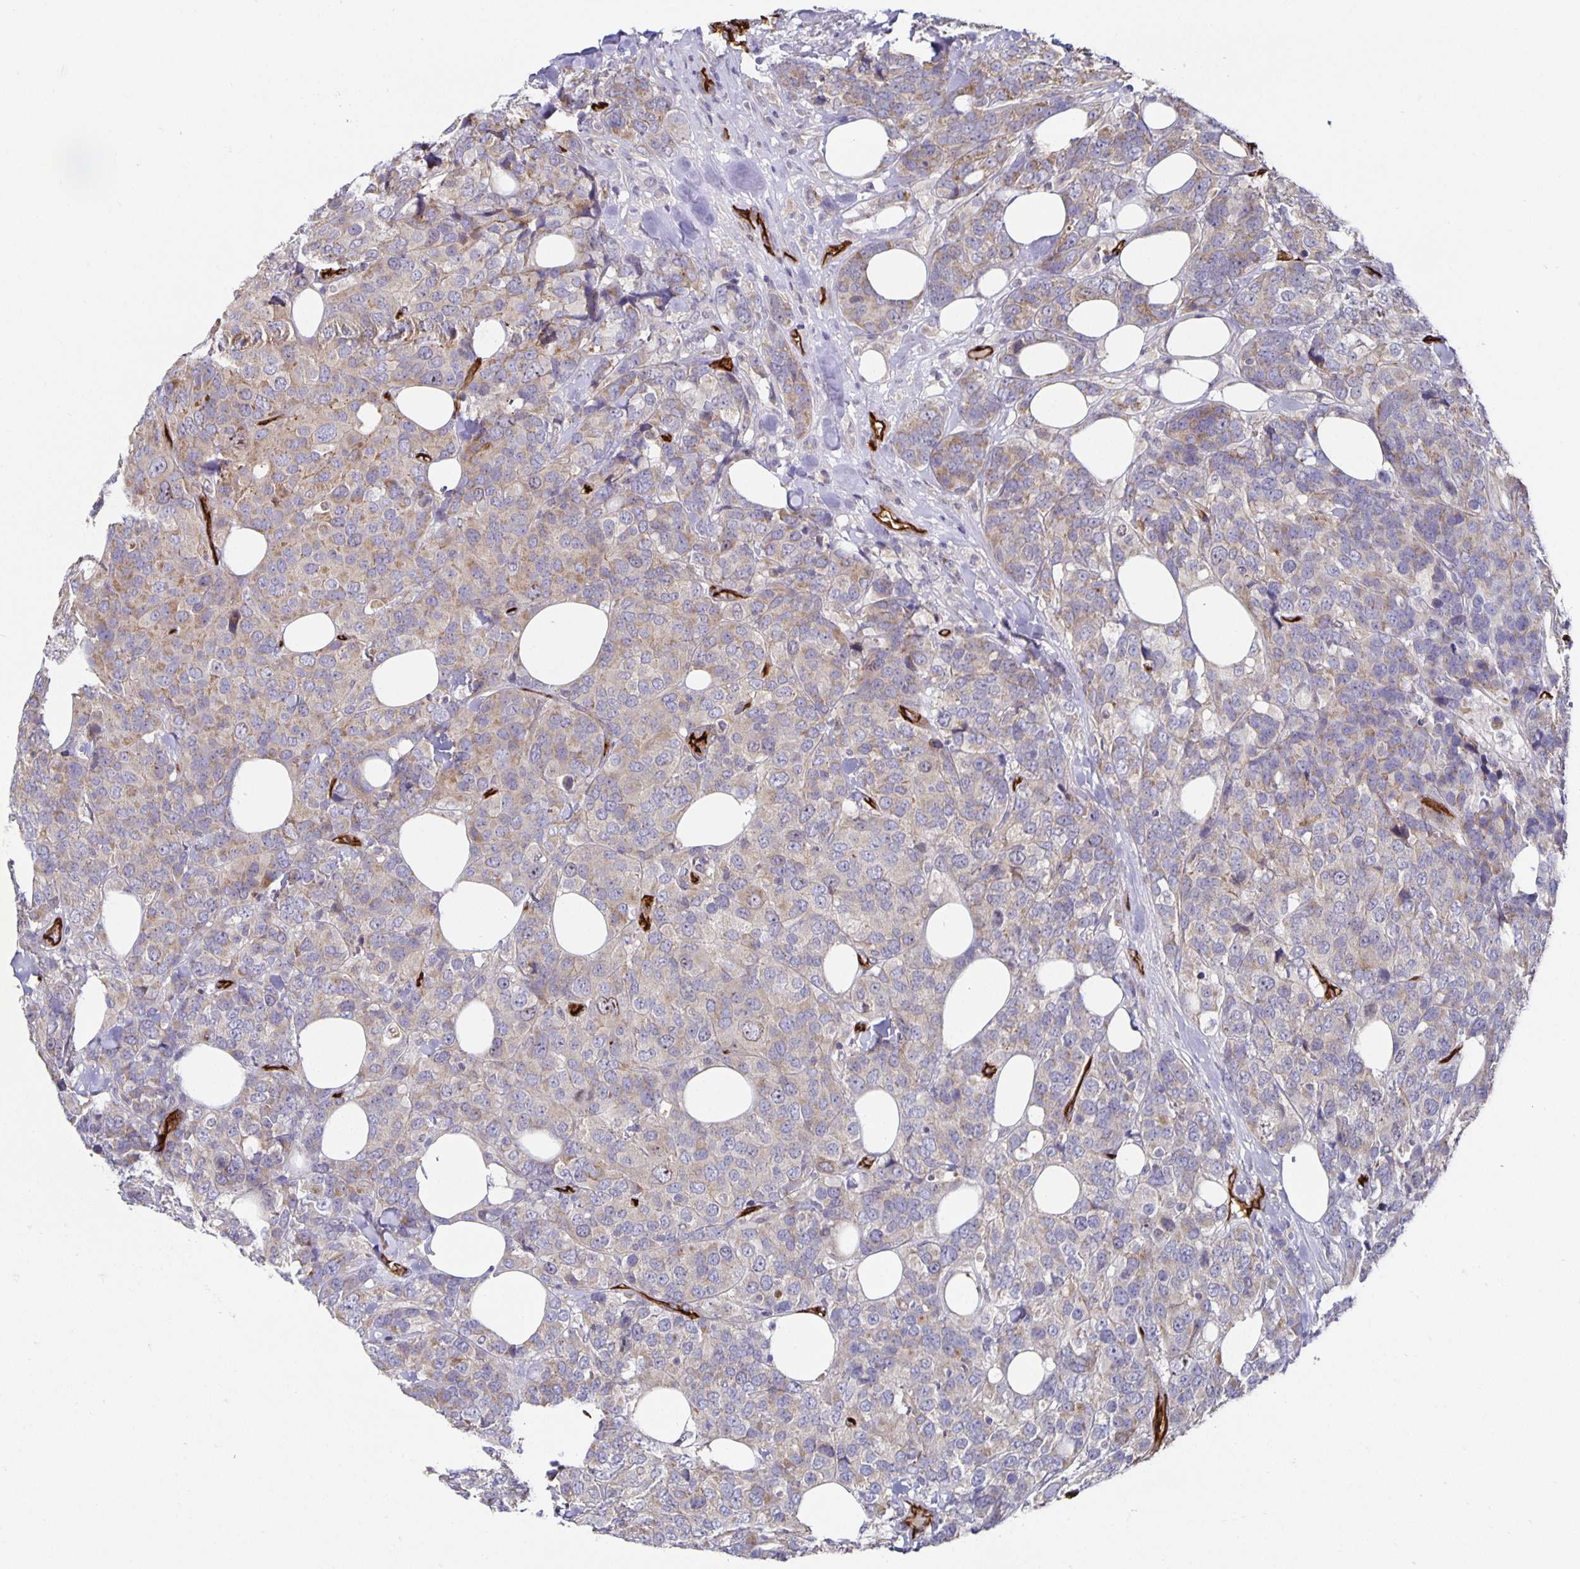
{"staining": {"intensity": "weak", "quantity": "<25%", "location": "cytoplasmic/membranous"}, "tissue": "breast cancer", "cell_type": "Tumor cells", "image_type": "cancer", "snomed": [{"axis": "morphology", "description": "Lobular carcinoma"}, {"axis": "topography", "description": "Breast"}], "caption": "This is a photomicrograph of immunohistochemistry staining of breast cancer (lobular carcinoma), which shows no expression in tumor cells.", "gene": "PODXL", "patient": {"sex": "female", "age": 59}}